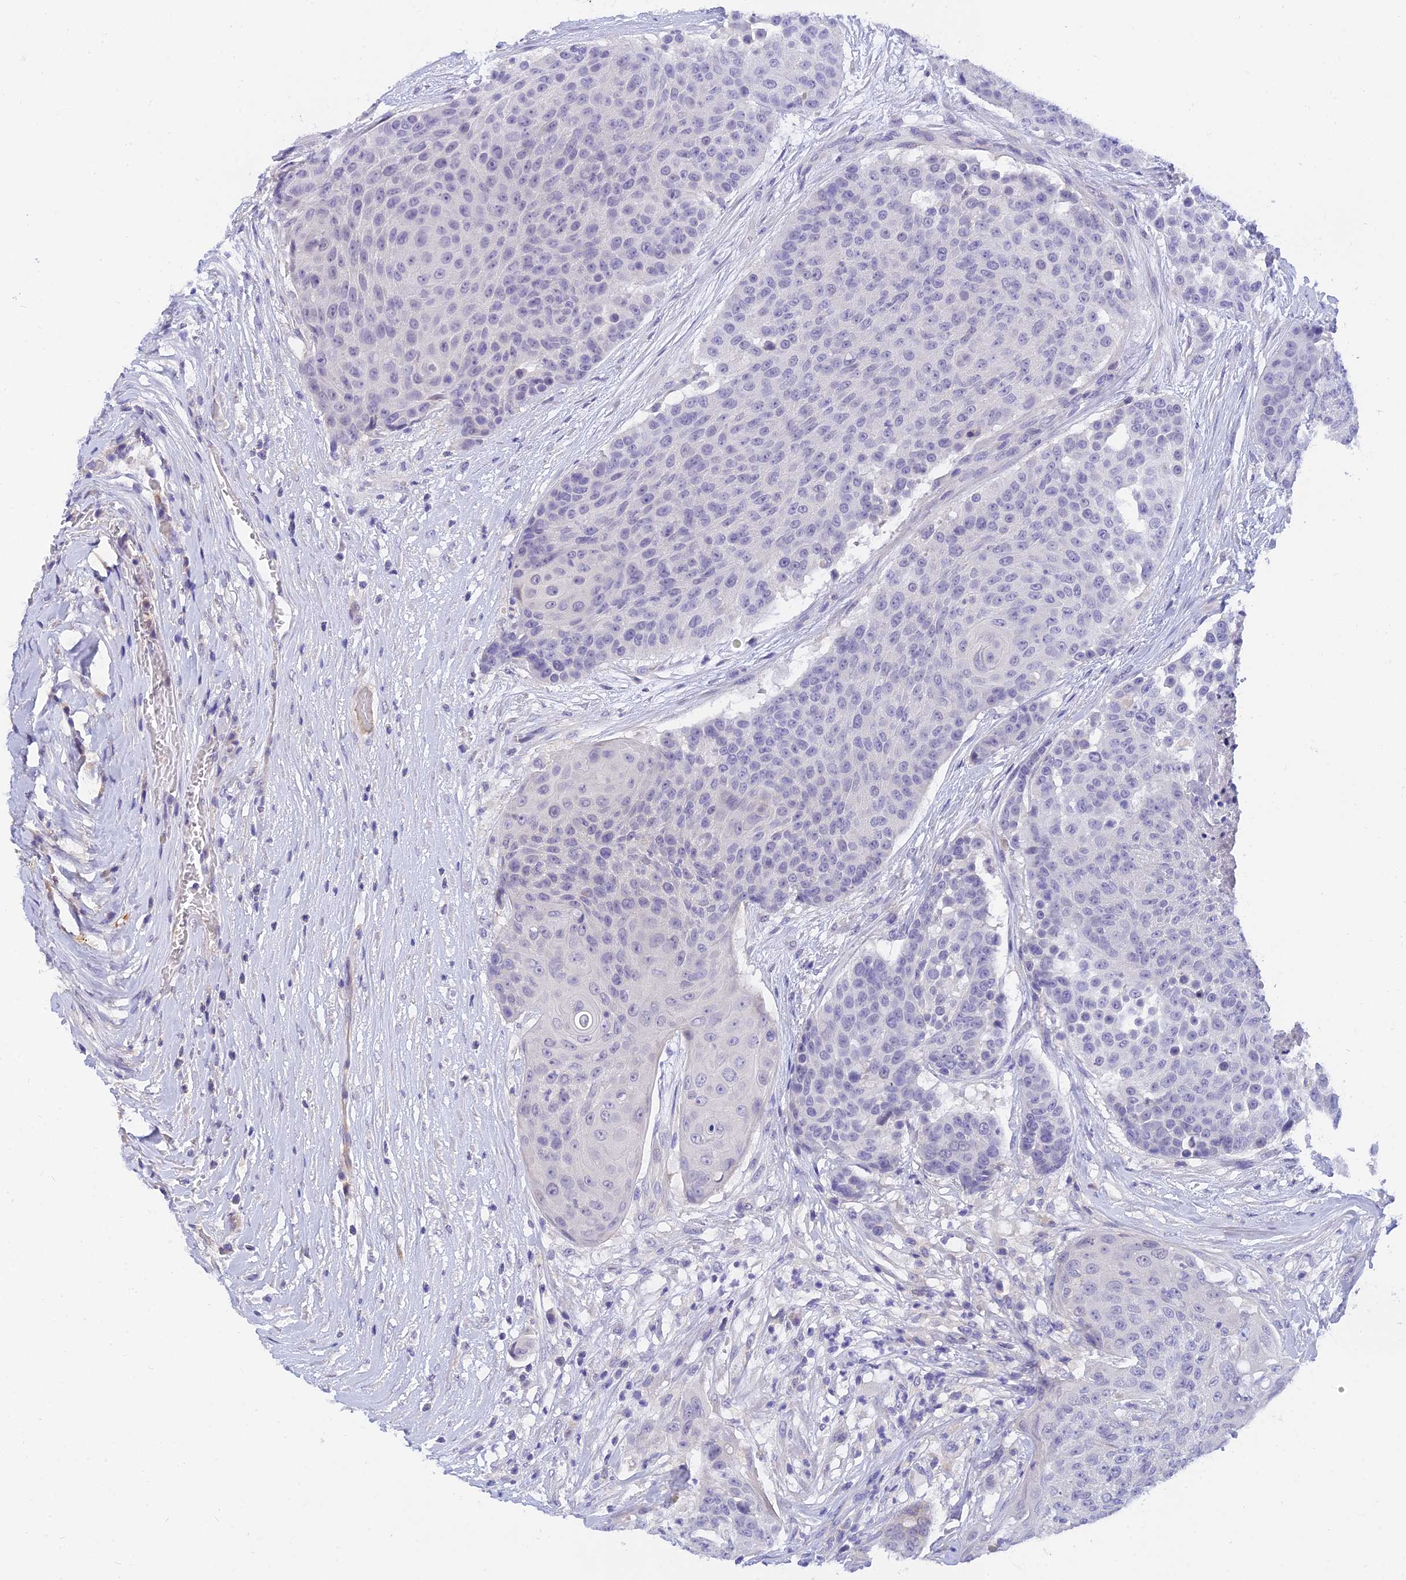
{"staining": {"intensity": "negative", "quantity": "none", "location": "none"}, "tissue": "urothelial cancer", "cell_type": "Tumor cells", "image_type": "cancer", "snomed": [{"axis": "morphology", "description": "Urothelial carcinoma, High grade"}, {"axis": "topography", "description": "Urinary bladder"}], "caption": "Protein analysis of urothelial cancer exhibits no significant staining in tumor cells.", "gene": "TMEM161B", "patient": {"sex": "female", "age": 63}}